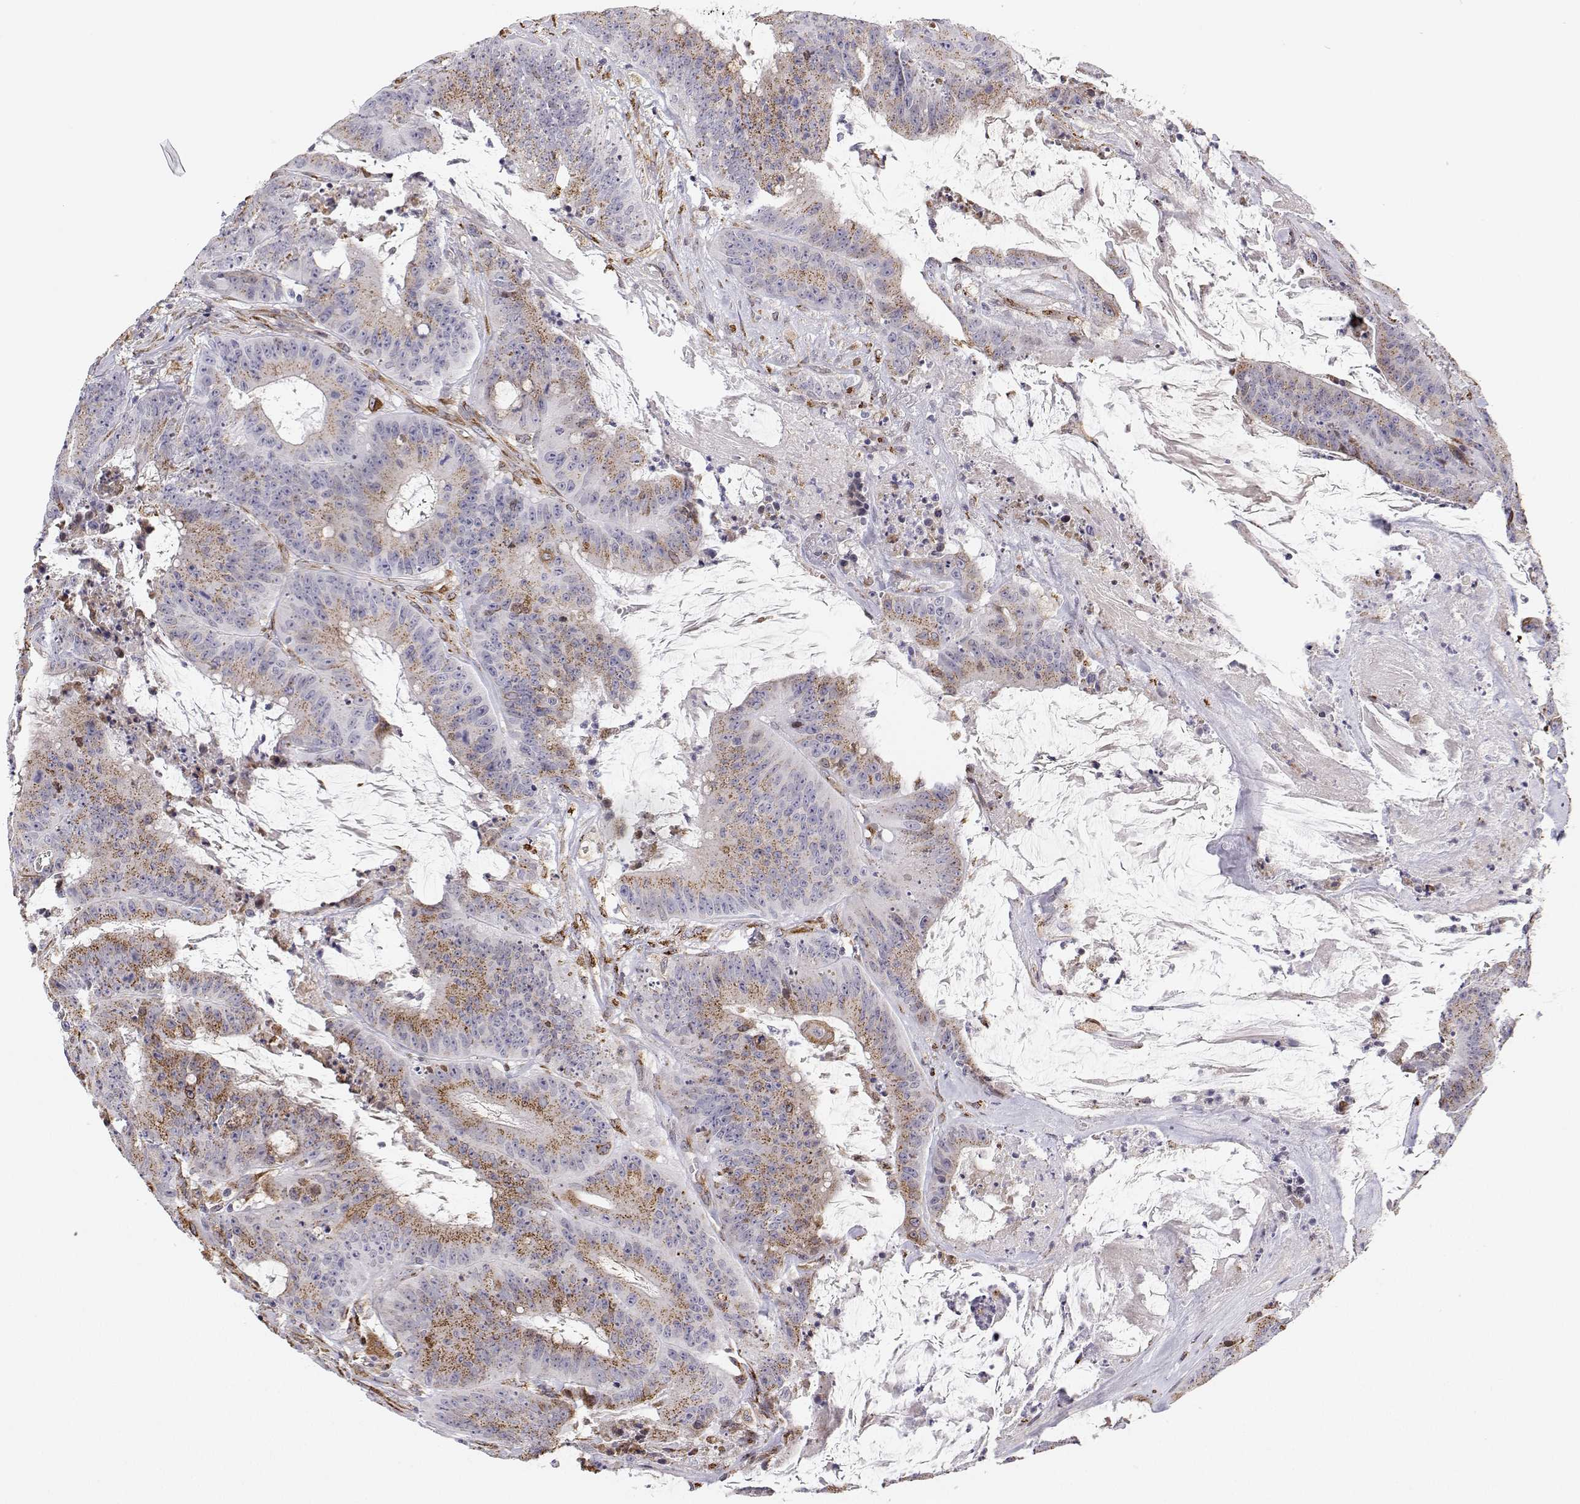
{"staining": {"intensity": "moderate", "quantity": "25%-75%", "location": "cytoplasmic/membranous"}, "tissue": "colorectal cancer", "cell_type": "Tumor cells", "image_type": "cancer", "snomed": [{"axis": "morphology", "description": "Adenocarcinoma, NOS"}, {"axis": "topography", "description": "Colon"}], "caption": "This photomicrograph exhibits immunohistochemistry (IHC) staining of colorectal cancer, with medium moderate cytoplasmic/membranous positivity in approximately 25%-75% of tumor cells.", "gene": "STARD13", "patient": {"sex": "male", "age": 33}}